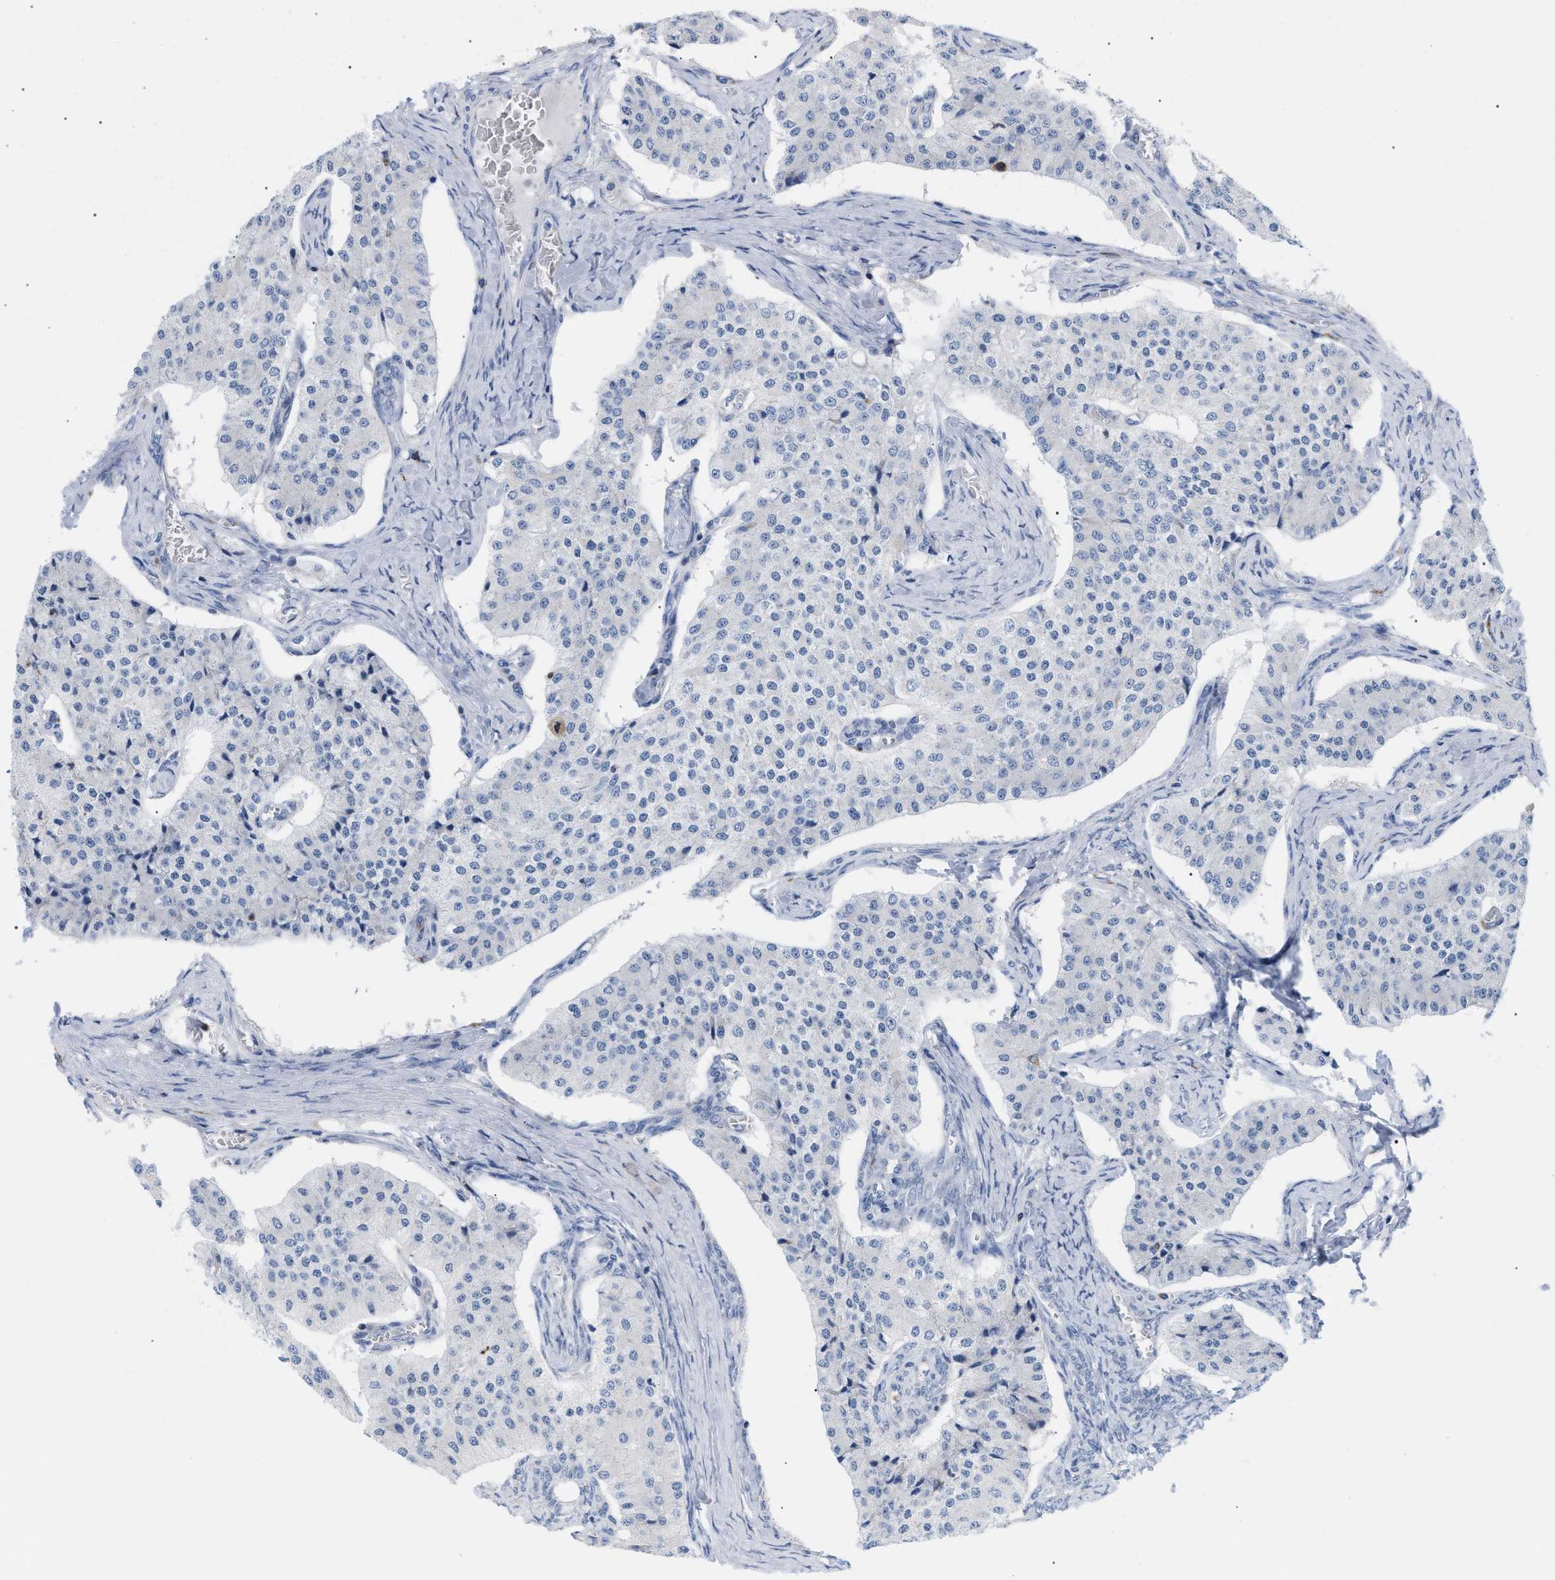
{"staining": {"intensity": "negative", "quantity": "none", "location": "none"}, "tissue": "carcinoid", "cell_type": "Tumor cells", "image_type": "cancer", "snomed": [{"axis": "morphology", "description": "Carcinoid, malignant, NOS"}, {"axis": "topography", "description": "Colon"}], "caption": "This is an immunohistochemistry (IHC) photomicrograph of carcinoid. There is no expression in tumor cells.", "gene": "TACC3", "patient": {"sex": "female", "age": 52}}